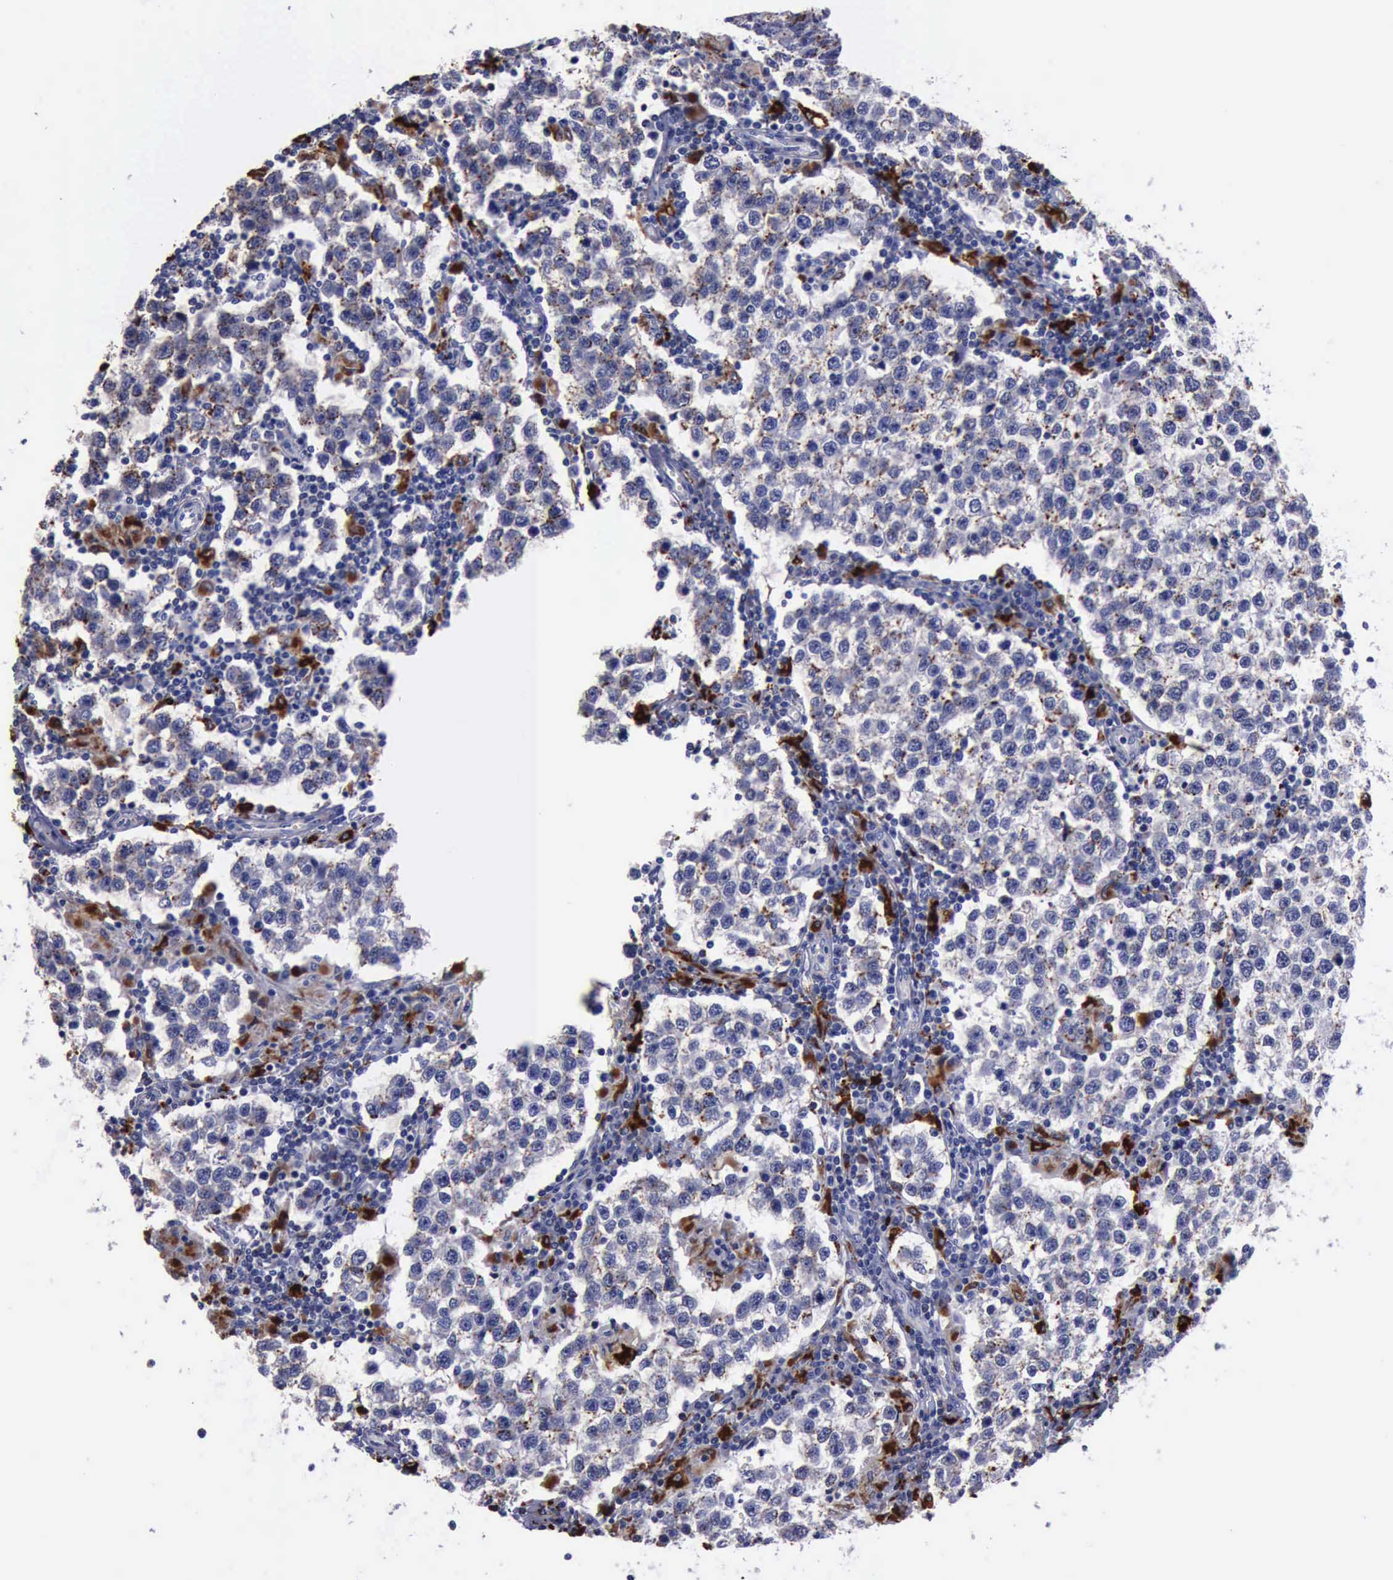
{"staining": {"intensity": "weak", "quantity": "25%-75%", "location": "cytoplasmic/membranous"}, "tissue": "testis cancer", "cell_type": "Tumor cells", "image_type": "cancer", "snomed": [{"axis": "morphology", "description": "Seminoma, NOS"}, {"axis": "topography", "description": "Testis"}], "caption": "Seminoma (testis) tissue displays weak cytoplasmic/membranous staining in about 25%-75% of tumor cells, visualized by immunohistochemistry.", "gene": "CTSD", "patient": {"sex": "male", "age": 36}}